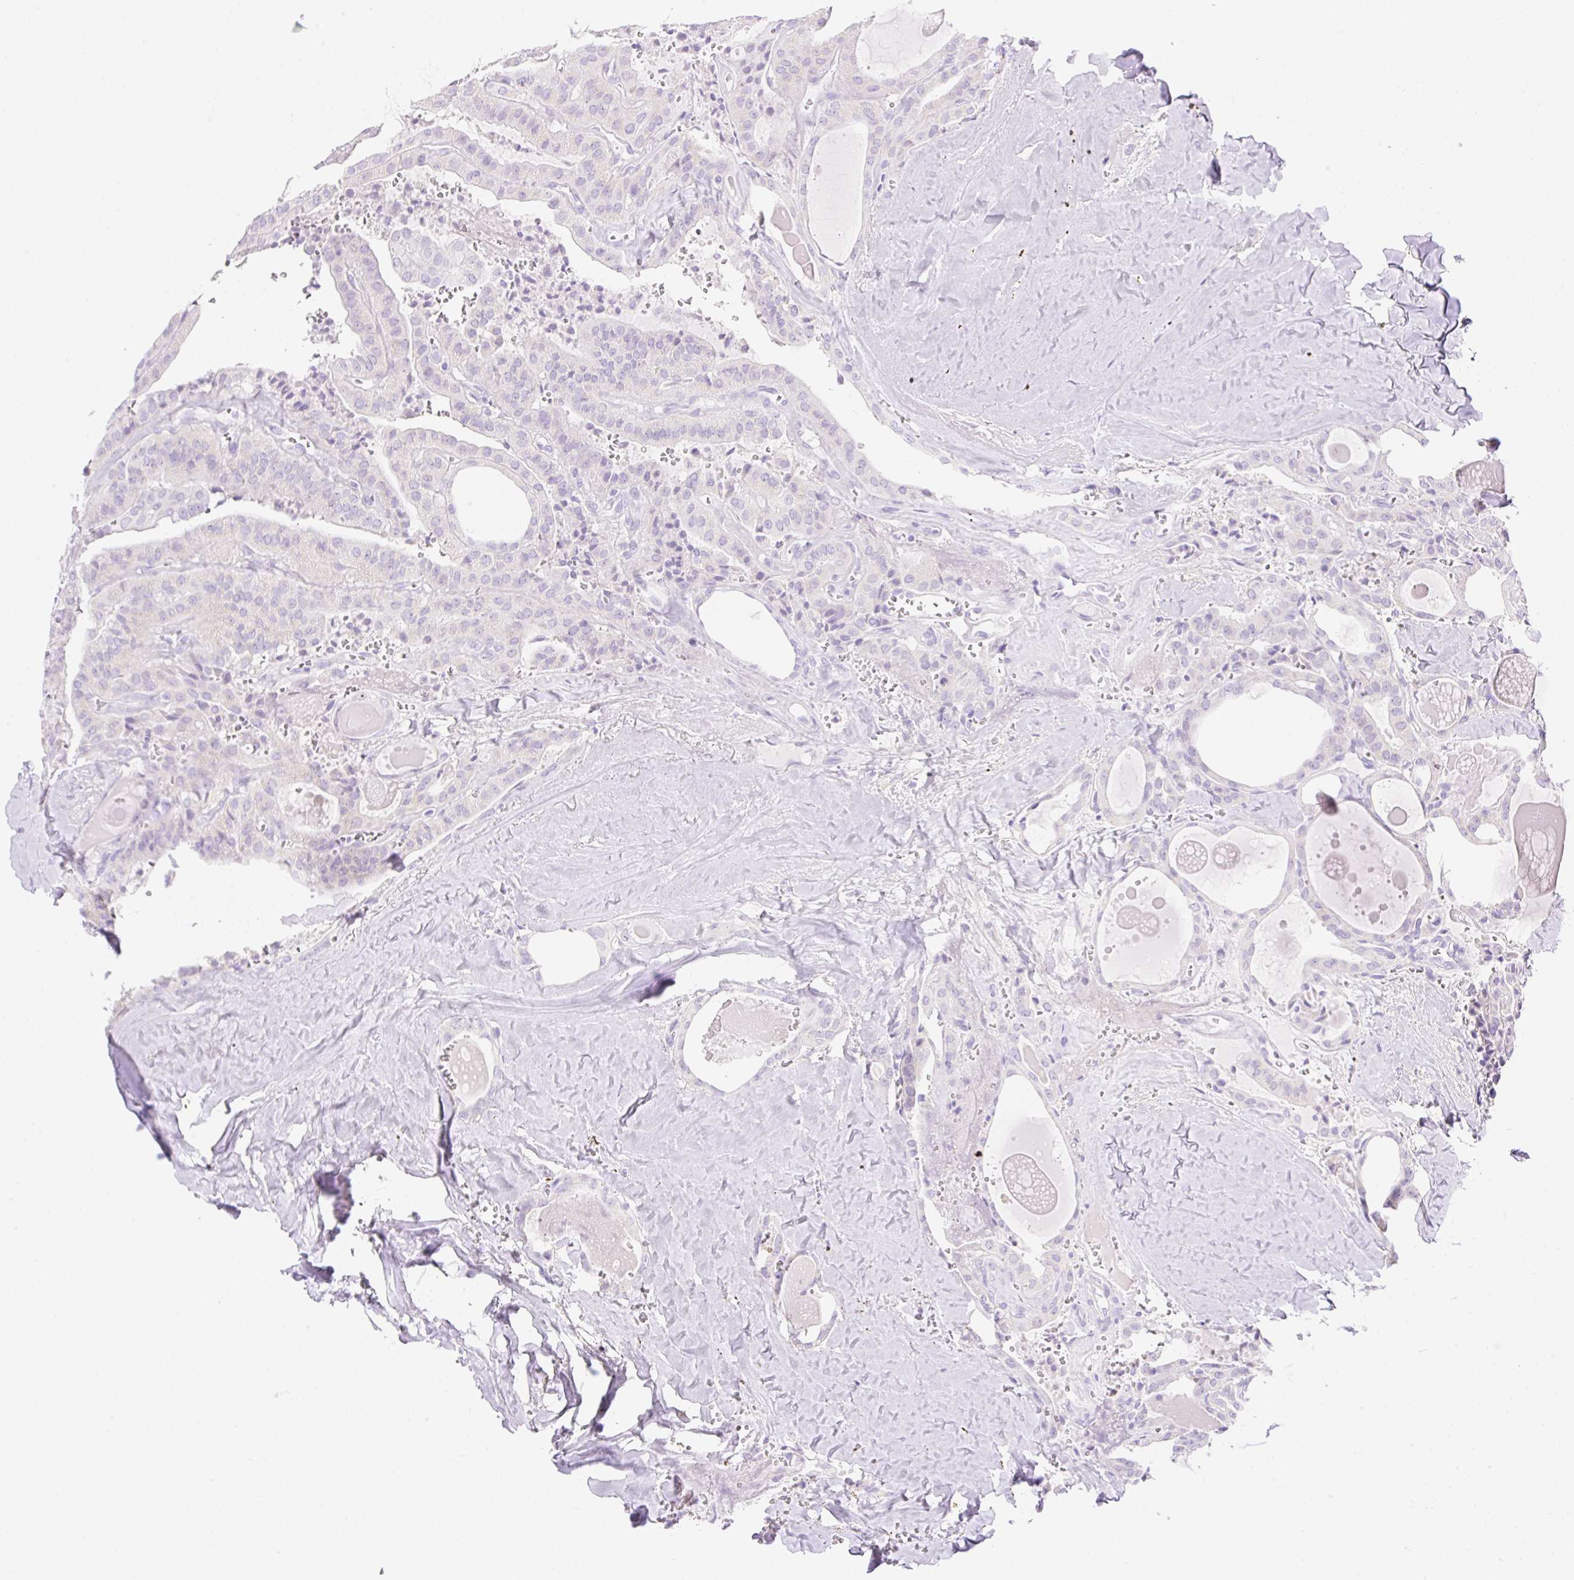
{"staining": {"intensity": "negative", "quantity": "none", "location": "none"}, "tissue": "thyroid cancer", "cell_type": "Tumor cells", "image_type": "cancer", "snomed": [{"axis": "morphology", "description": "Papillary adenocarcinoma, NOS"}, {"axis": "topography", "description": "Thyroid gland"}], "caption": "This photomicrograph is of papillary adenocarcinoma (thyroid) stained with IHC to label a protein in brown with the nuclei are counter-stained blue. There is no staining in tumor cells.", "gene": "CDX1", "patient": {"sex": "male", "age": 52}}